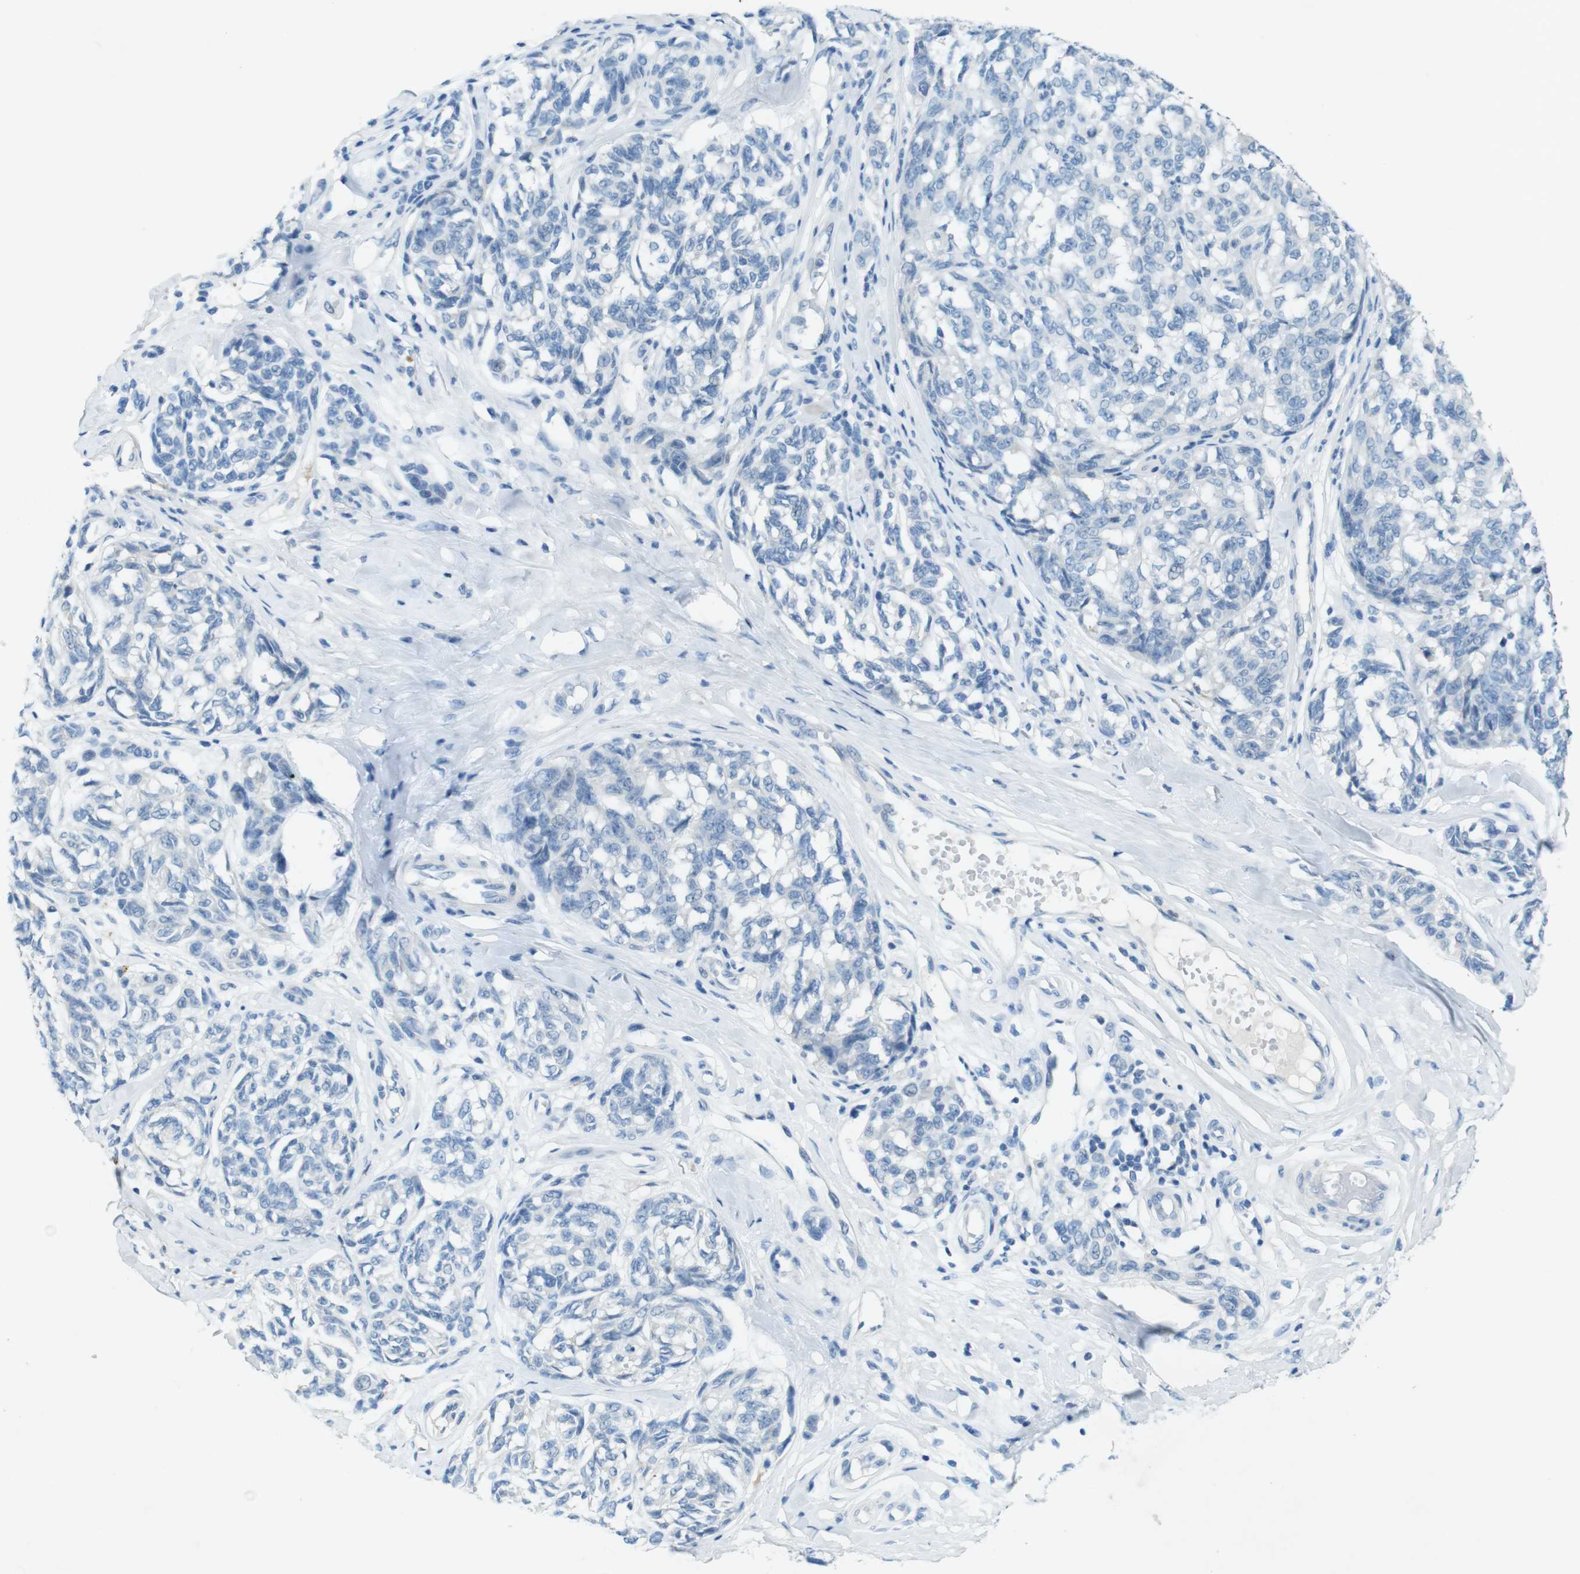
{"staining": {"intensity": "negative", "quantity": "none", "location": "none"}, "tissue": "melanoma", "cell_type": "Tumor cells", "image_type": "cancer", "snomed": [{"axis": "morphology", "description": "Malignant melanoma, NOS"}, {"axis": "topography", "description": "Skin"}], "caption": "This micrograph is of malignant melanoma stained with immunohistochemistry to label a protein in brown with the nuclei are counter-stained blue. There is no staining in tumor cells. The staining is performed using DAB brown chromogen with nuclei counter-stained in using hematoxylin.", "gene": "CD320", "patient": {"sex": "female", "age": 64}}